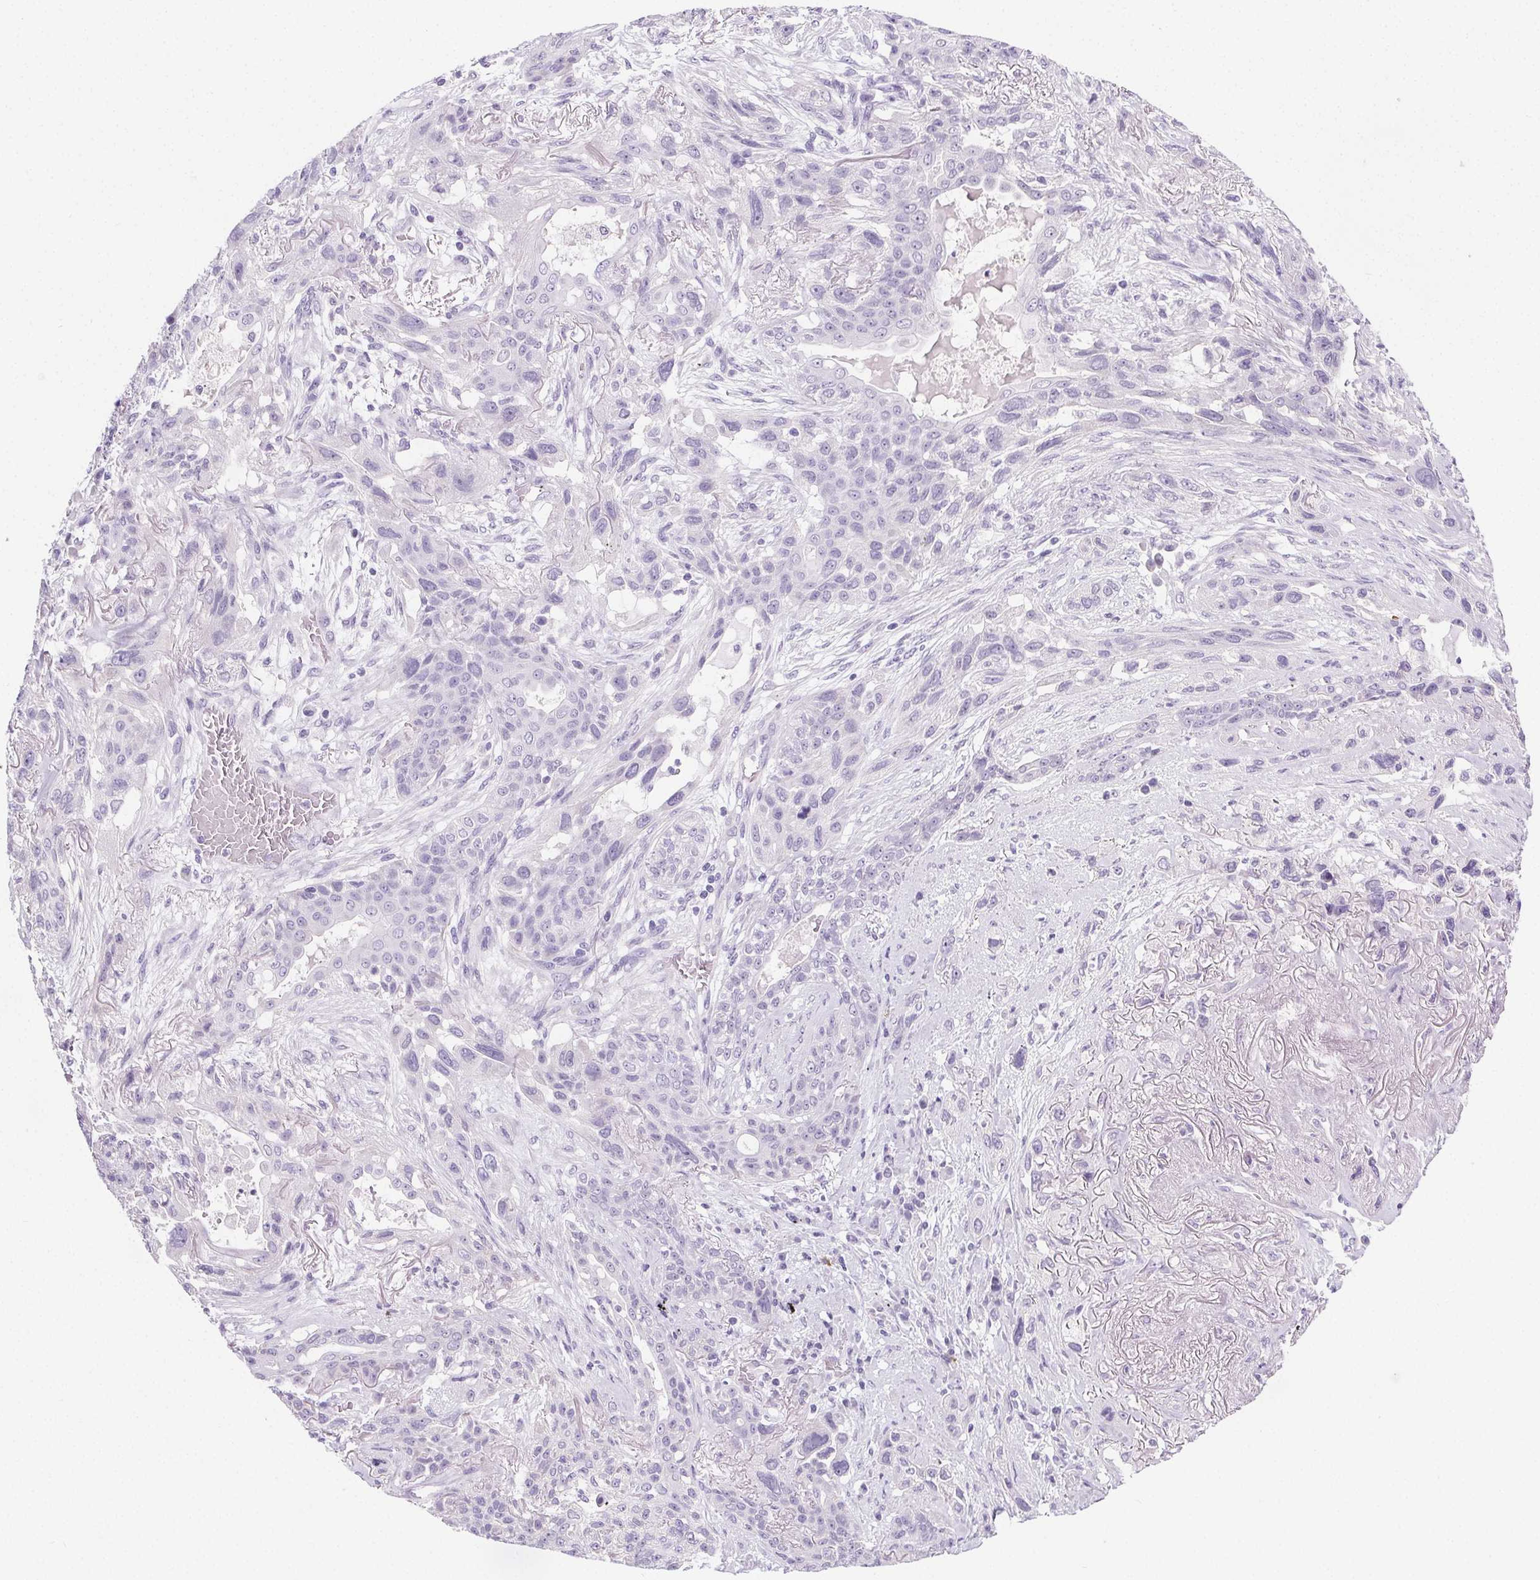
{"staining": {"intensity": "negative", "quantity": "none", "location": "none"}, "tissue": "lung cancer", "cell_type": "Tumor cells", "image_type": "cancer", "snomed": [{"axis": "morphology", "description": "Squamous cell carcinoma, NOS"}, {"axis": "topography", "description": "Lung"}], "caption": "The photomicrograph reveals no significant expression in tumor cells of lung cancer (squamous cell carcinoma).", "gene": "ELAVL2", "patient": {"sex": "female", "age": 70}}